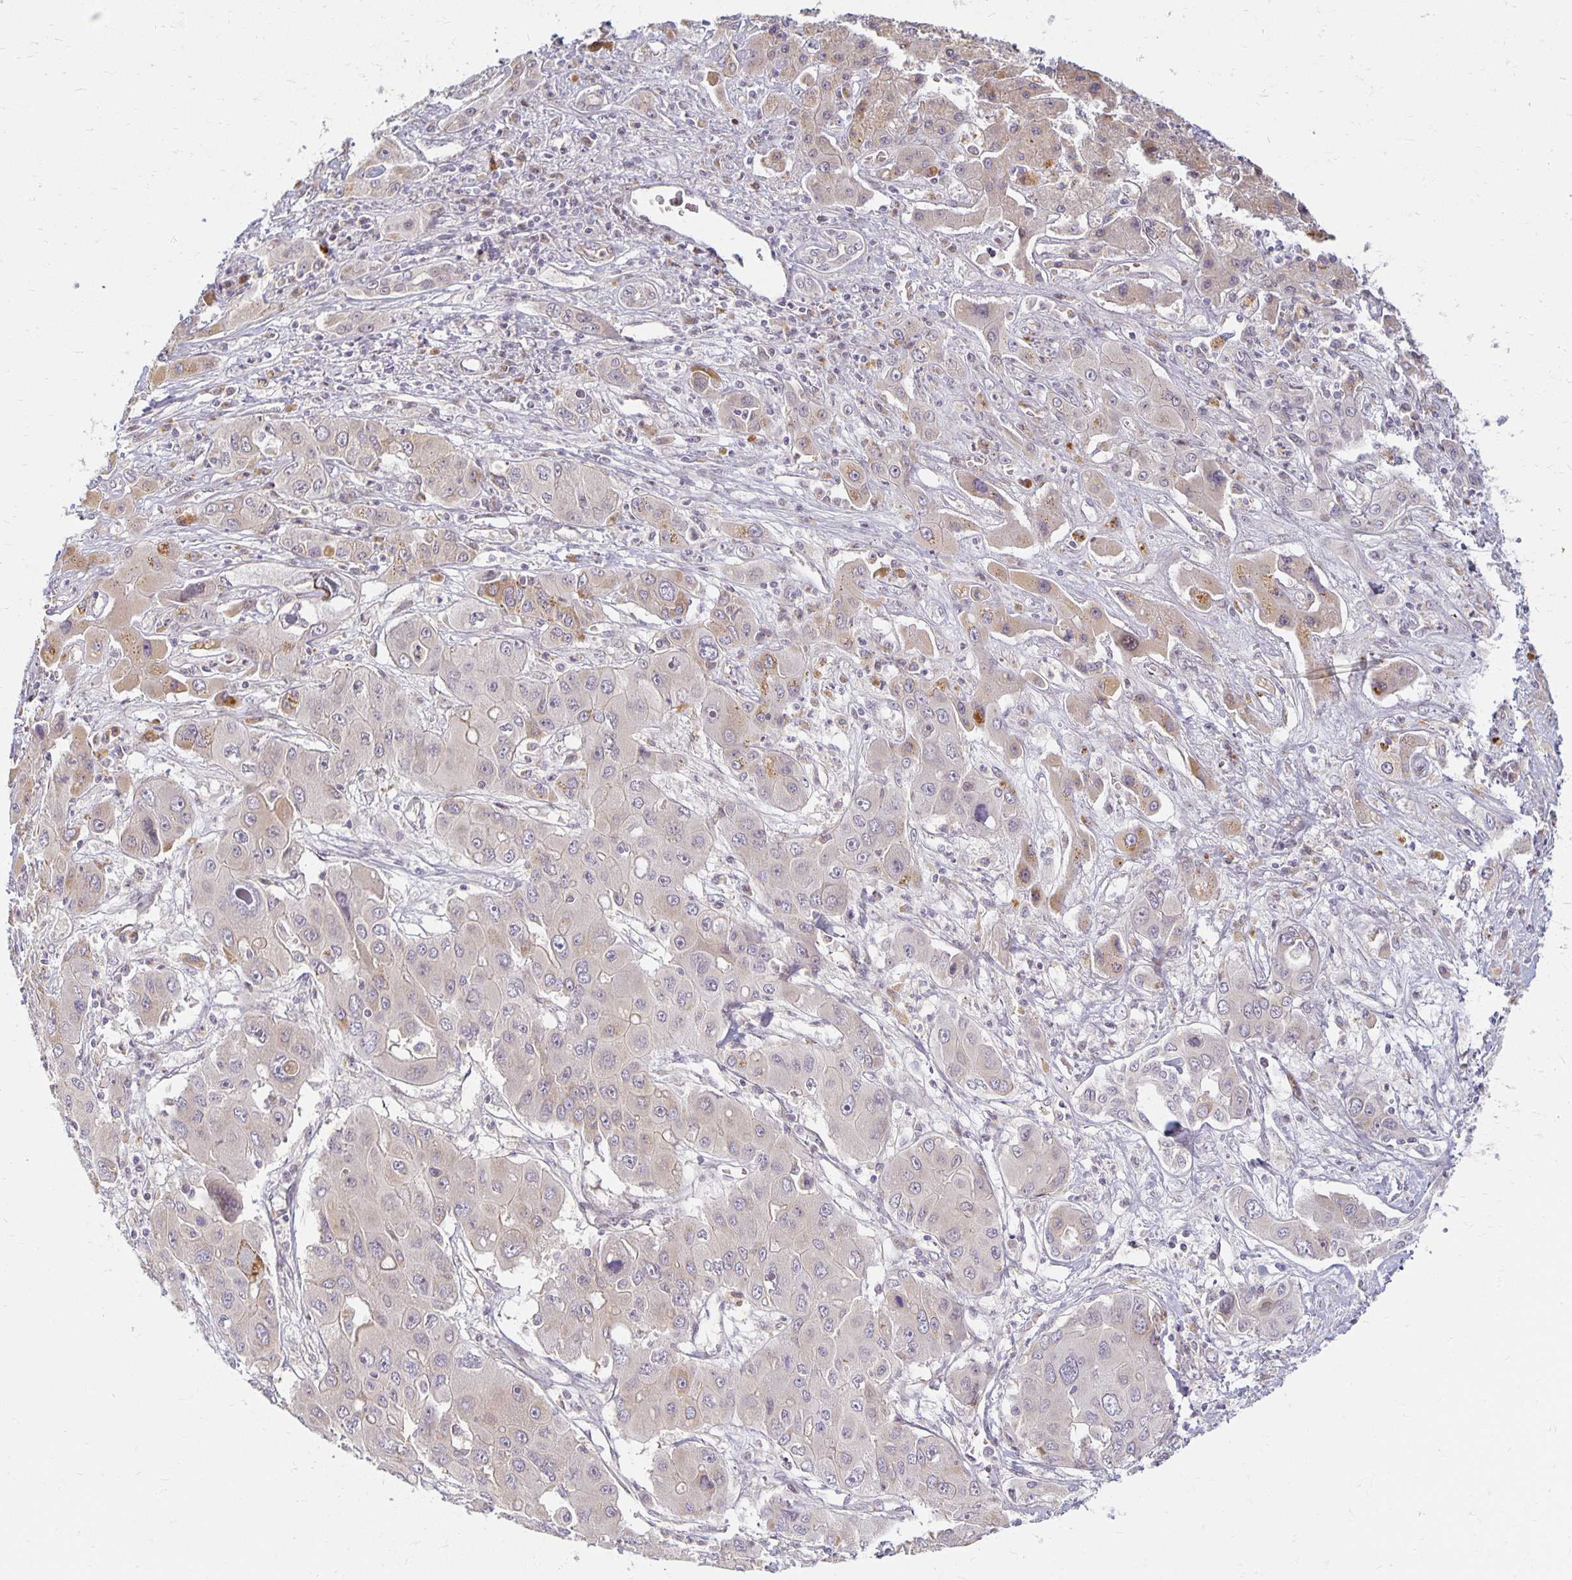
{"staining": {"intensity": "negative", "quantity": "none", "location": "none"}, "tissue": "liver cancer", "cell_type": "Tumor cells", "image_type": "cancer", "snomed": [{"axis": "morphology", "description": "Cholangiocarcinoma"}, {"axis": "topography", "description": "Liver"}], "caption": "Tumor cells show no significant positivity in liver cholangiocarcinoma.", "gene": "EHF", "patient": {"sex": "male", "age": 67}}